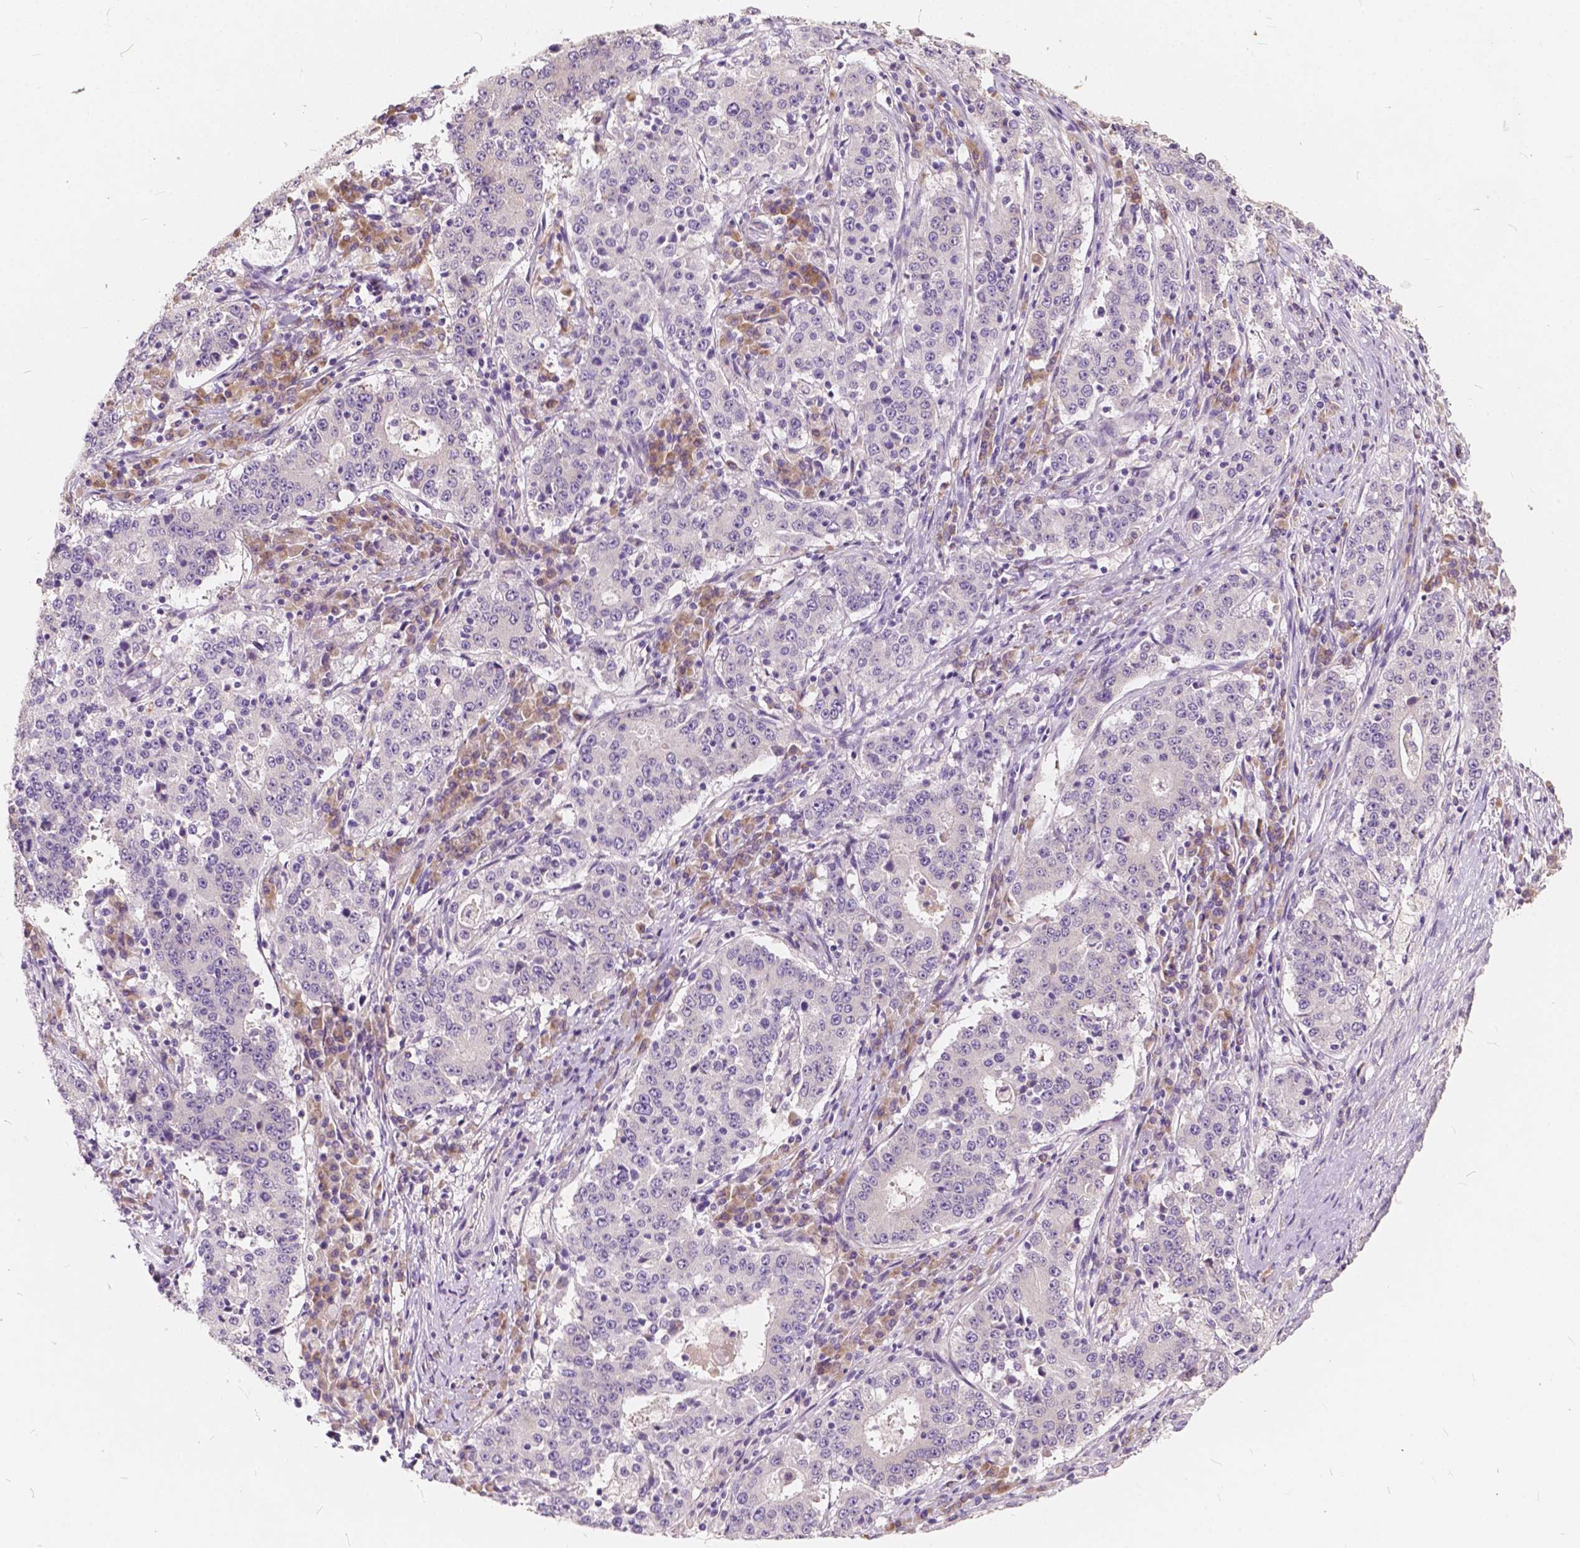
{"staining": {"intensity": "negative", "quantity": "none", "location": "none"}, "tissue": "stomach cancer", "cell_type": "Tumor cells", "image_type": "cancer", "snomed": [{"axis": "morphology", "description": "Adenocarcinoma, NOS"}, {"axis": "topography", "description": "Stomach"}], "caption": "High power microscopy histopathology image of an immunohistochemistry (IHC) micrograph of stomach cancer, revealing no significant expression in tumor cells.", "gene": "SLC7A8", "patient": {"sex": "male", "age": 59}}